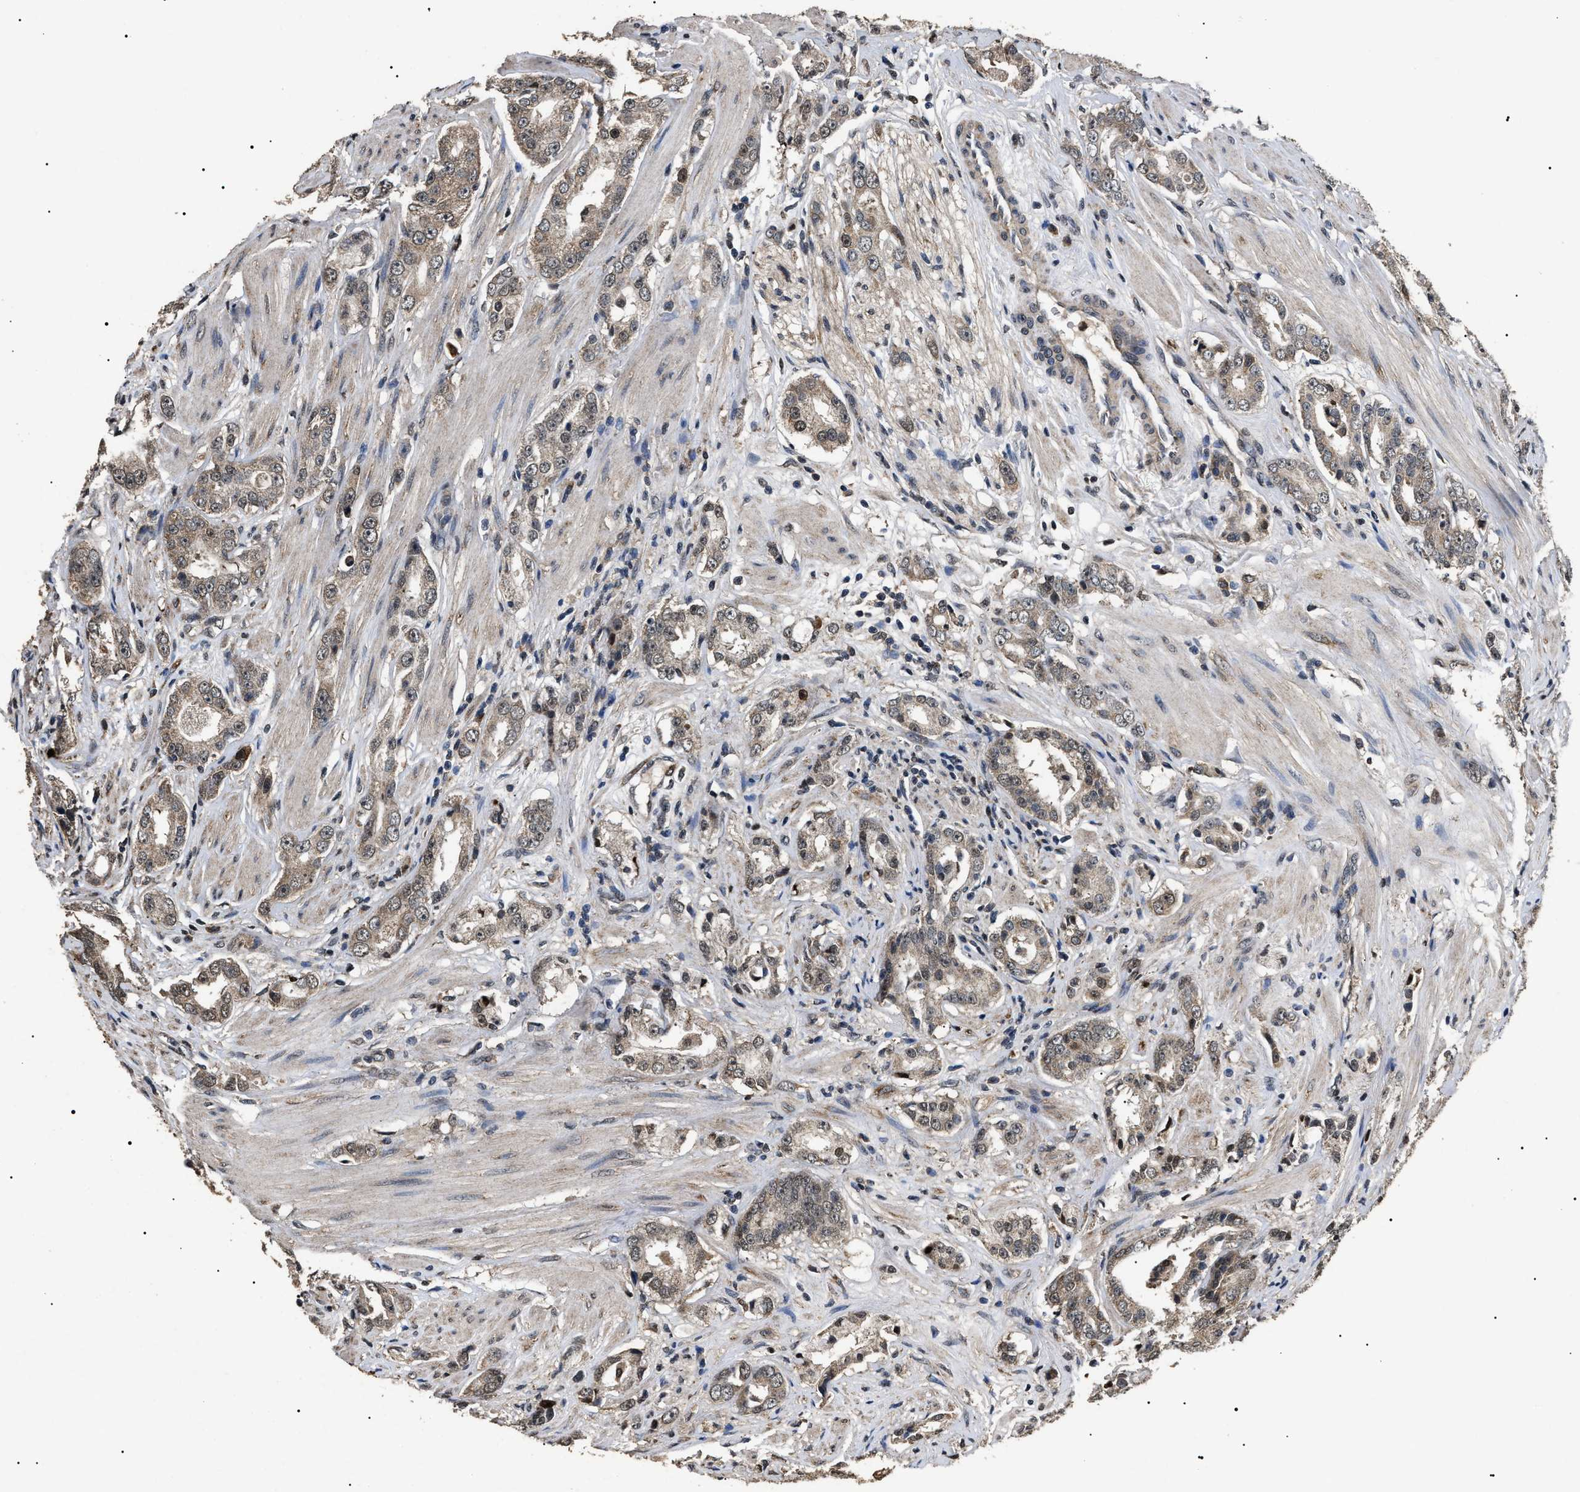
{"staining": {"intensity": "weak", "quantity": ">75%", "location": "cytoplasmic/membranous,nuclear"}, "tissue": "prostate cancer", "cell_type": "Tumor cells", "image_type": "cancer", "snomed": [{"axis": "morphology", "description": "Adenocarcinoma, Medium grade"}, {"axis": "topography", "description": "Prostate"}], "caption": "Weak cytoplasmic/membranous and nuclear positivity for a protein is appreciated in approximately >75% of tumor cells of prostate cancer (adenocarcinoma (medium-grade)) using immunohistochemistry (IHC).", "gene": "ANP32E", "patient": {"sex": "male", "age": 53}}